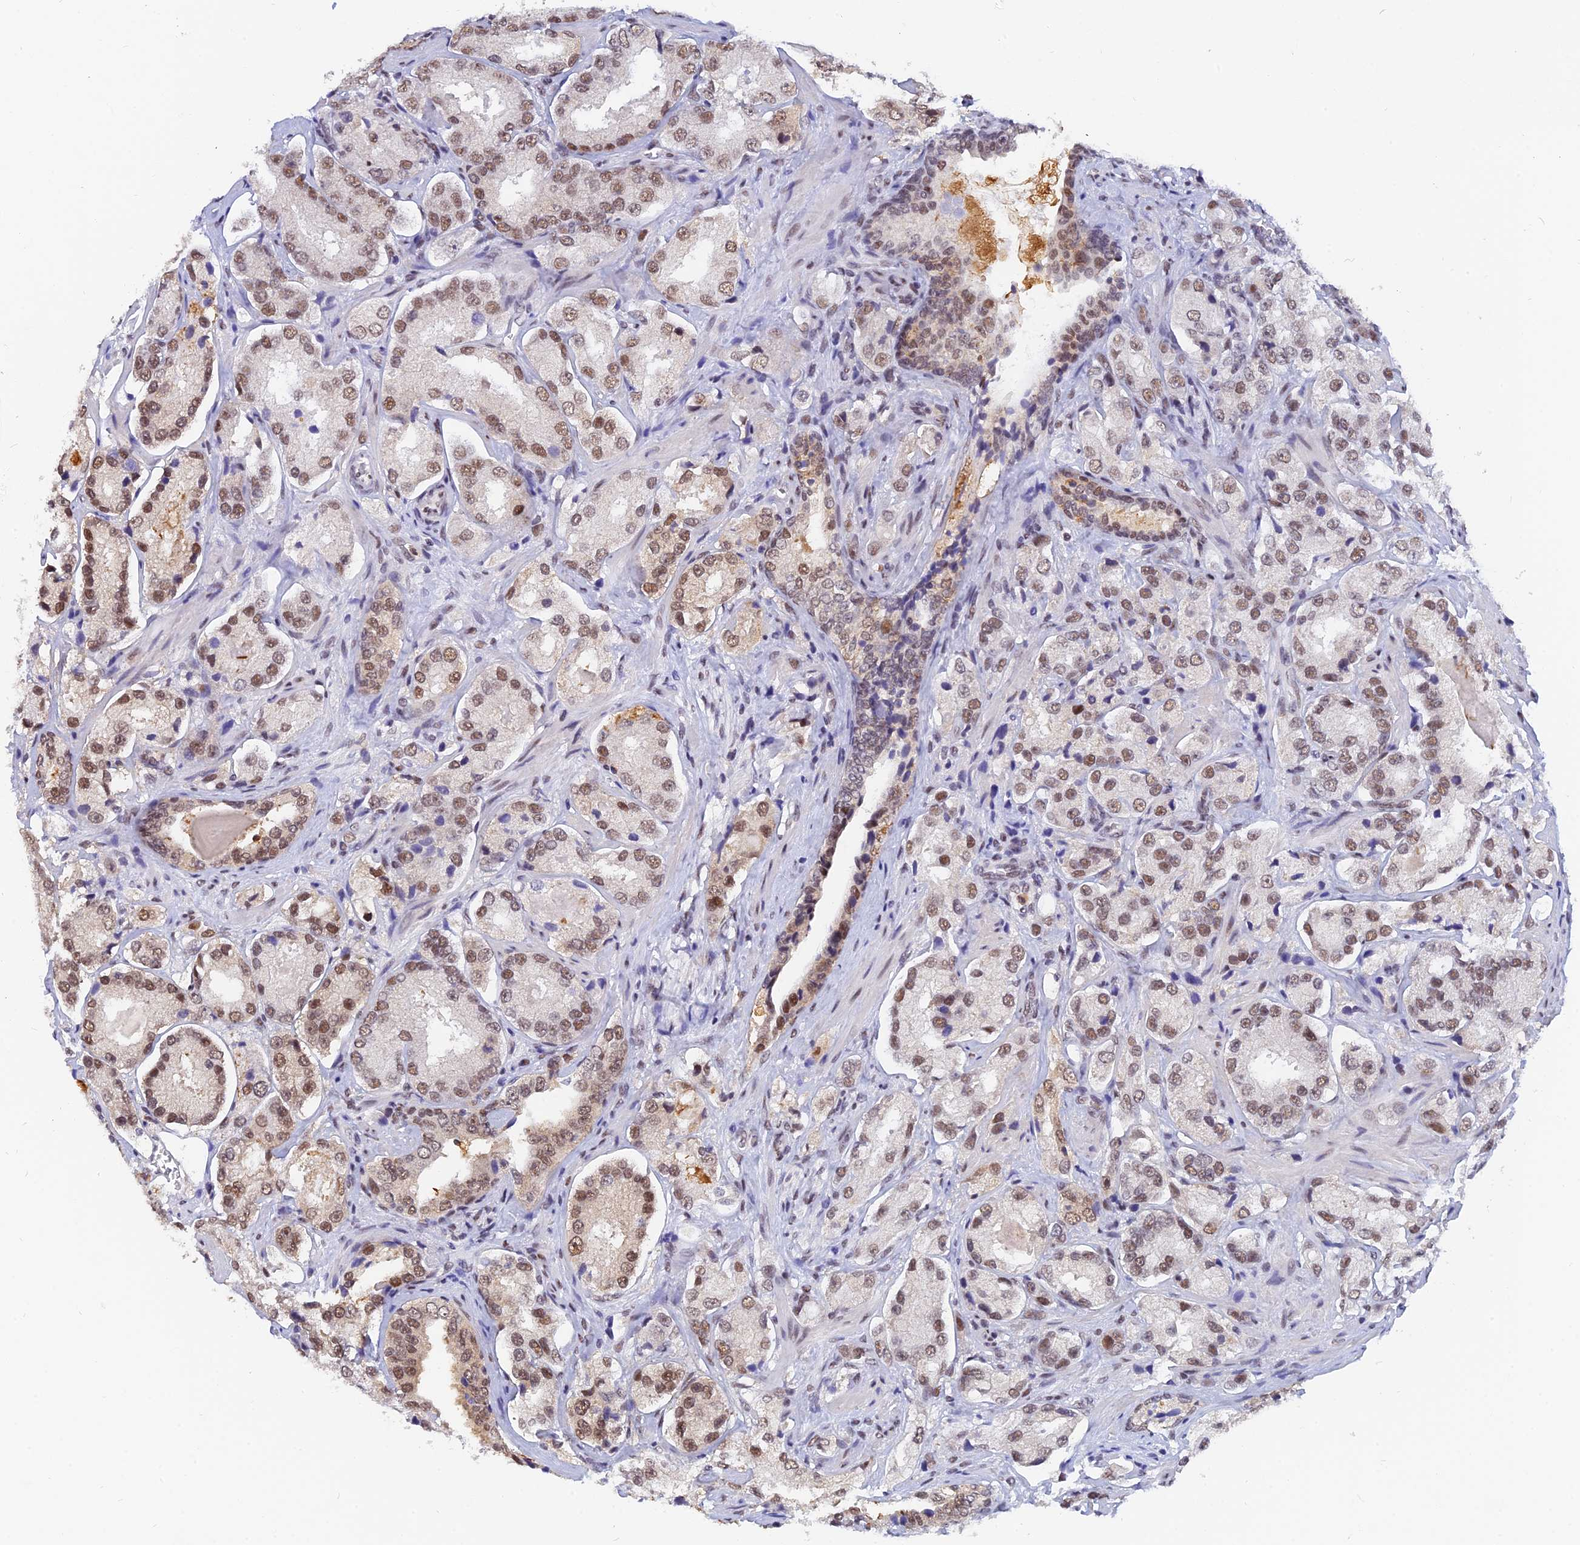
{"staining": {"intensity": "moderate", "quantity": ">75%", "location": "nuclear"}, "tissue": "prostate cancer", "cell_type": "Tumor cells", "image_type": "cancer", "snomed": [{"axis": "morphology", "description": "Adenocarcinoma, High grade"}, {"axis": "topography", "description": "Prostate"}], "caption": "Prostate adenocarcinoma (high-grade) stained with DAB immunohistochemistry (IHC) displays medium levels of moderate nuclear positivity in approximately >75% of tumor cells.", "gene": "DPY30", "patient": {"sex": "male", "age": 64}}